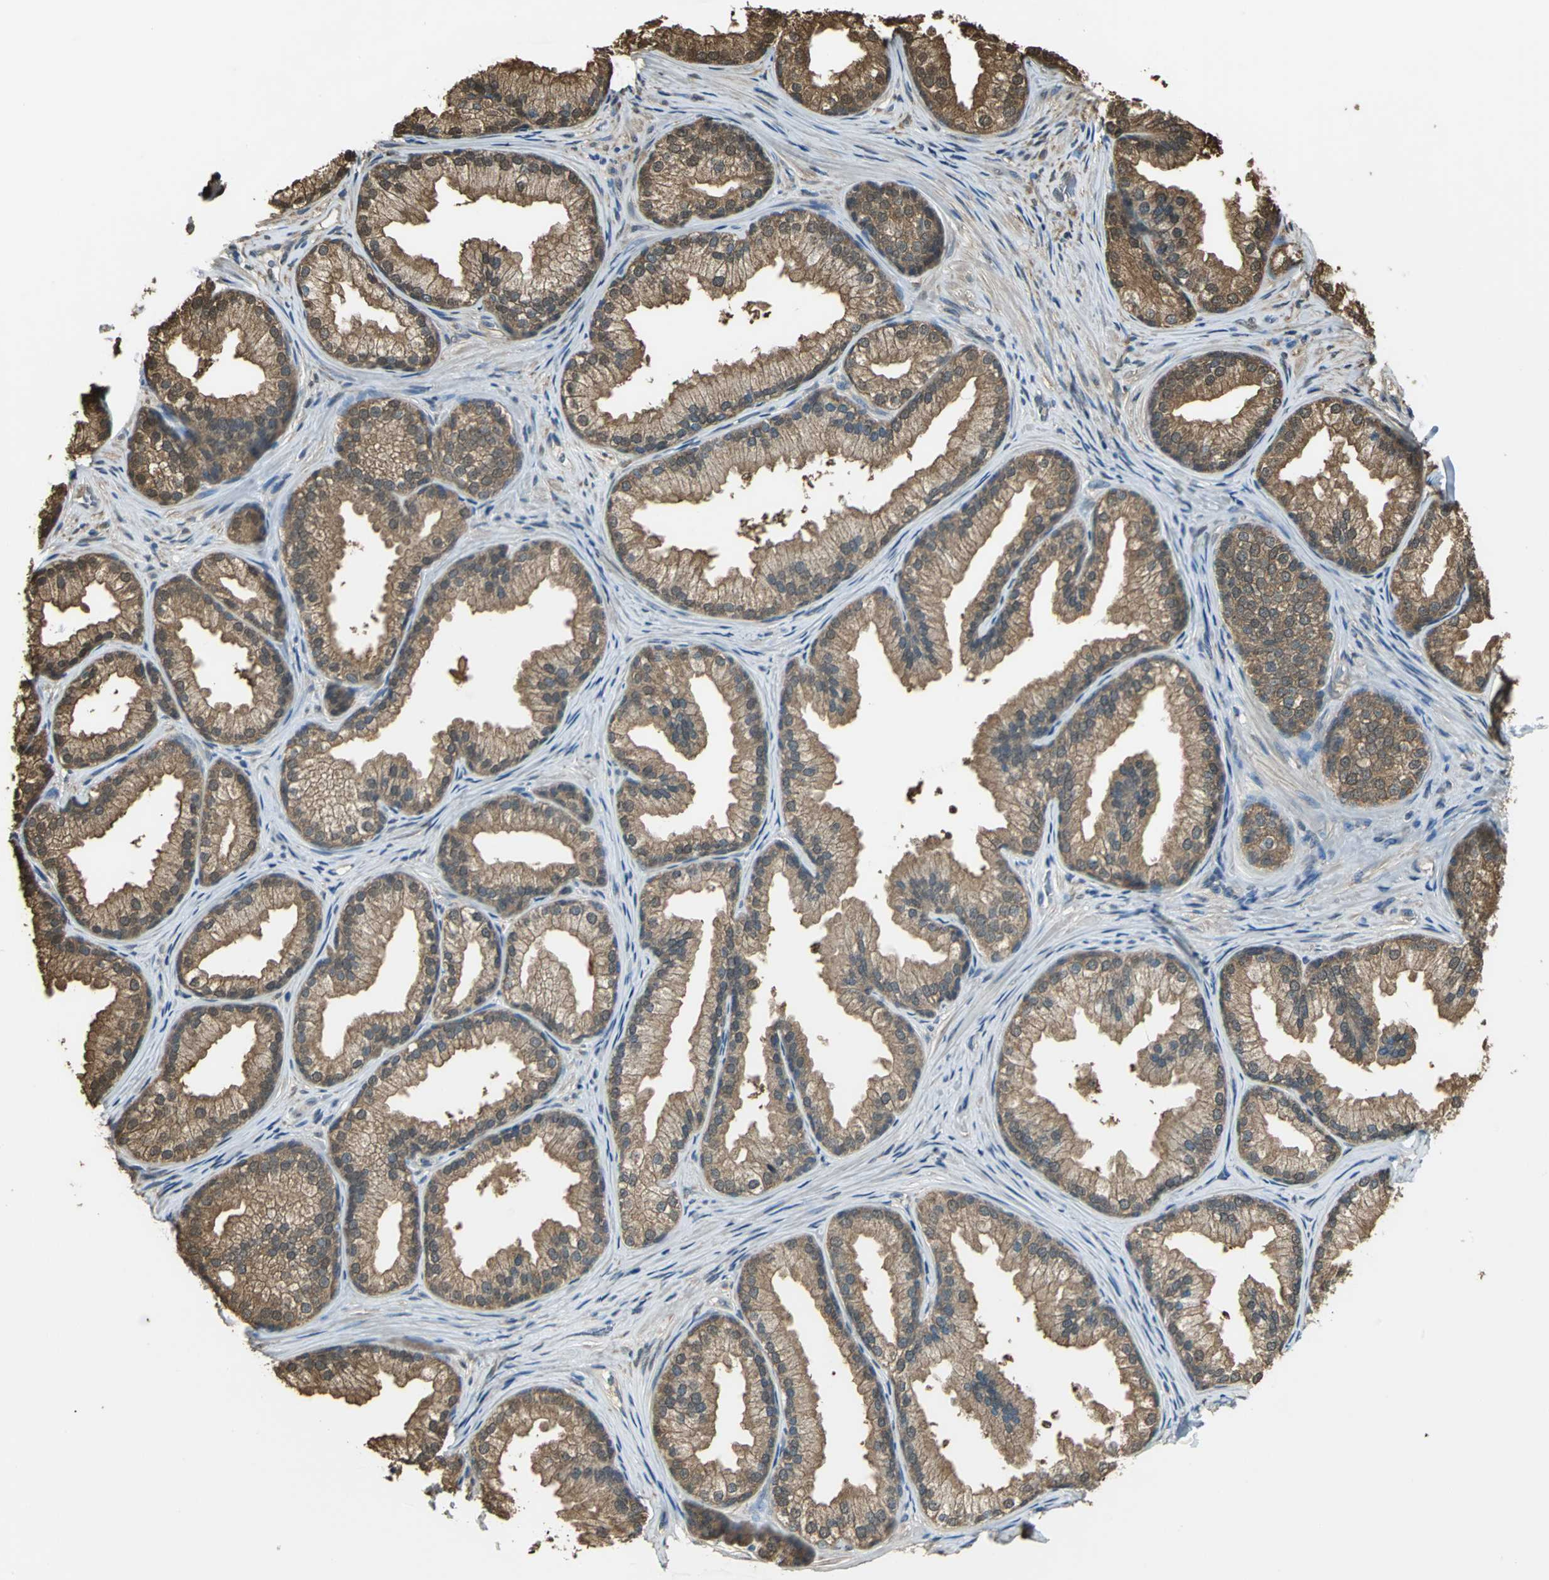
{"staining": {"intensity": "moderate", "quantity": ">75%", "location": "cytoplasmic/membranous"}, "tissue": "prostate", "cell_type": "Glandular cells", "image_type": "normal", "snomed": [{"axis": "morphology", "description": "Normal tissue, NOS"}, {"axis": "topography", "description": "Prostate"}], "caption": "Glandular cells show medium levels of moderate cytoplasmic/membranous positivity in about >75% of cells in normal human prostate.", "gene": "PARK7", "patient": {"sex": "male", "age": 76}}